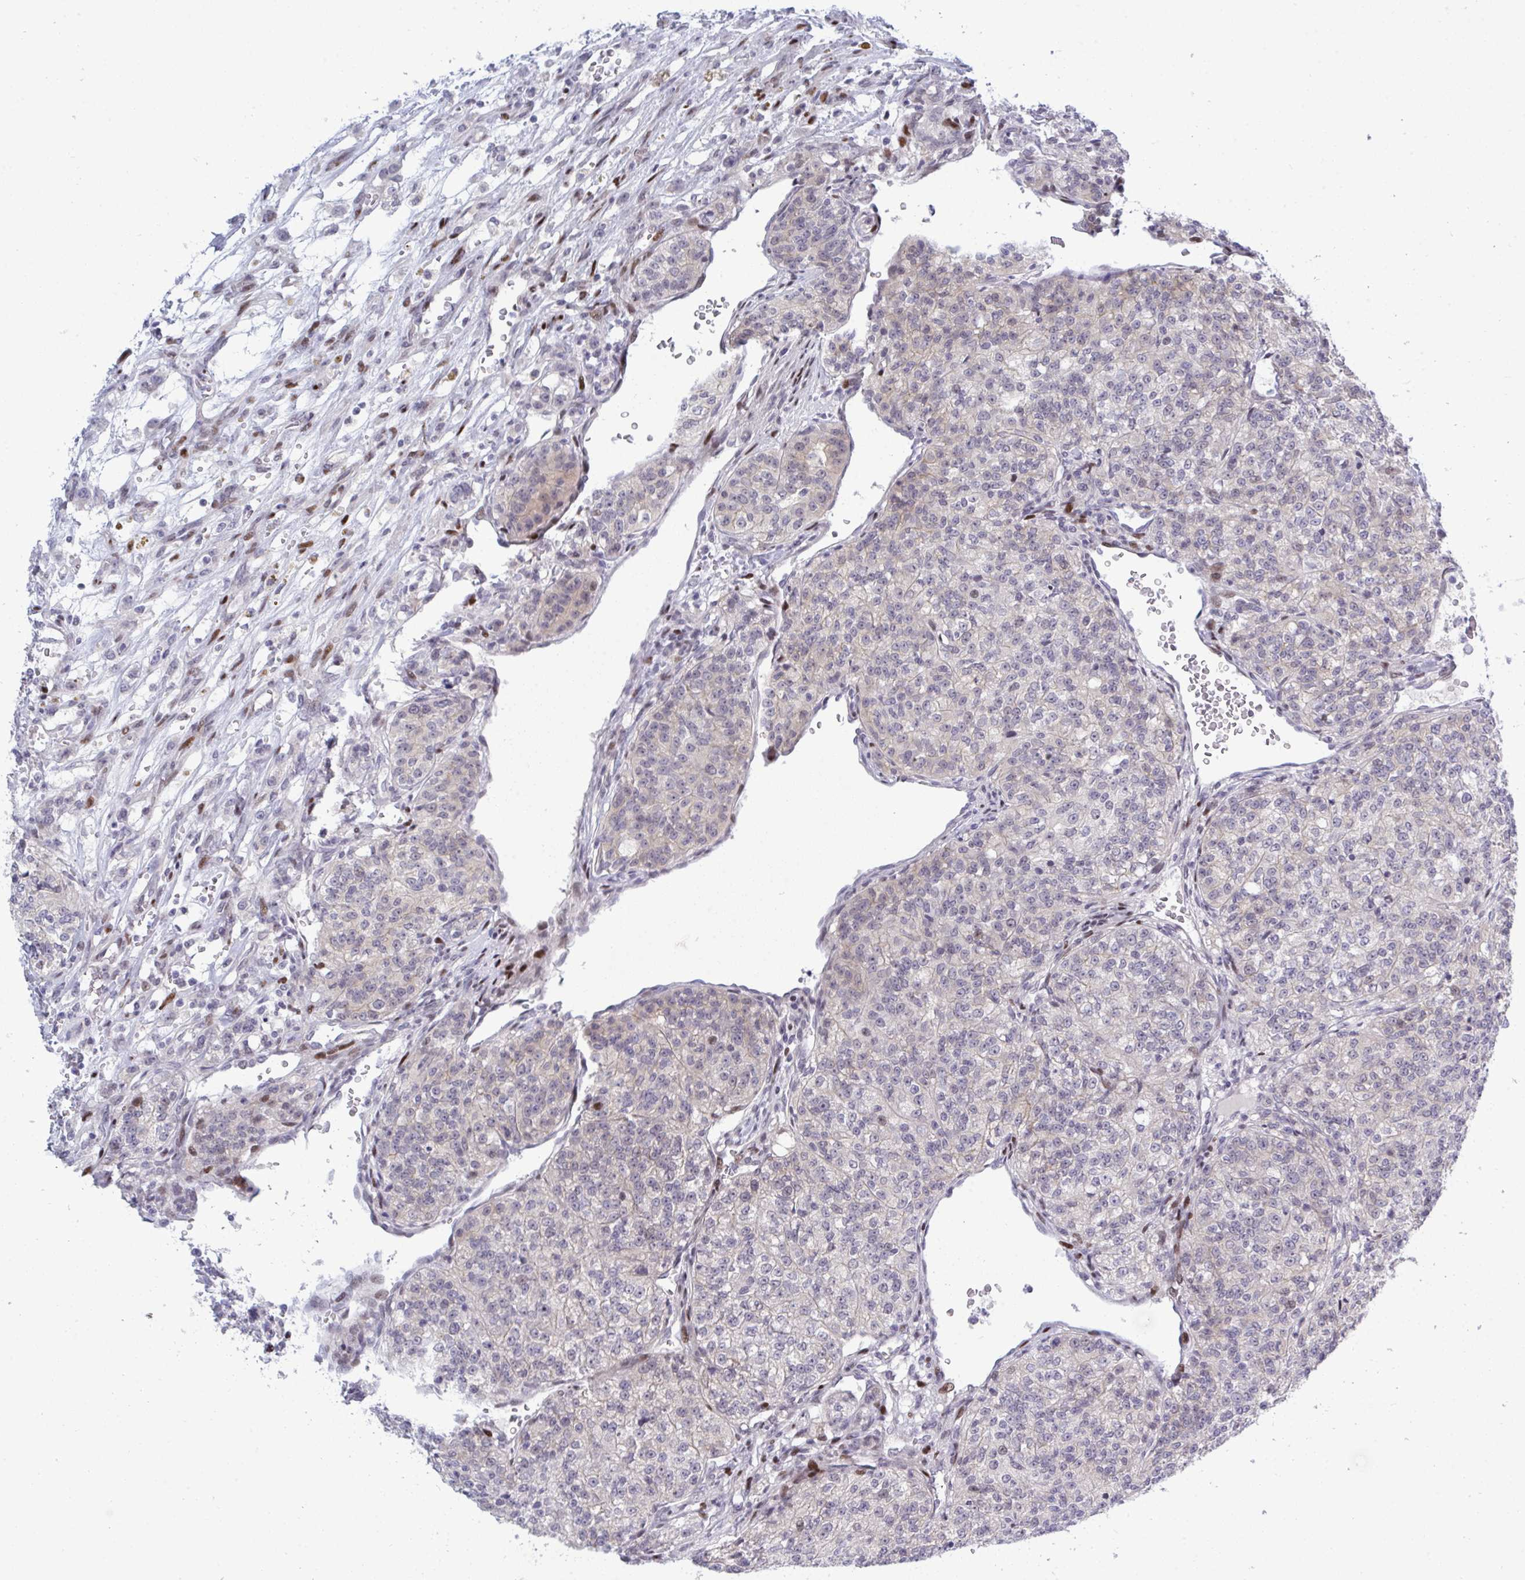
{"staining": {"intensity": "negative", "quantity": "none", "location": "none"}, "tissue": "renal cancer", "cell_type": "Tumor cells", "image_type": "cancer", "snomed": [{"axis": "morphology", "description": "Adenocarcinoma, NOS"}, {"axis": "topography", "description": "Kidney"}], "caption": "Human adenocarcinoma (renal) stained for a protein using immunohistochemistry (IHC) demonstrates no positivity in tumor cells.", "gene": "TAB1", "patient": {"sex": "female", "age": 63}}